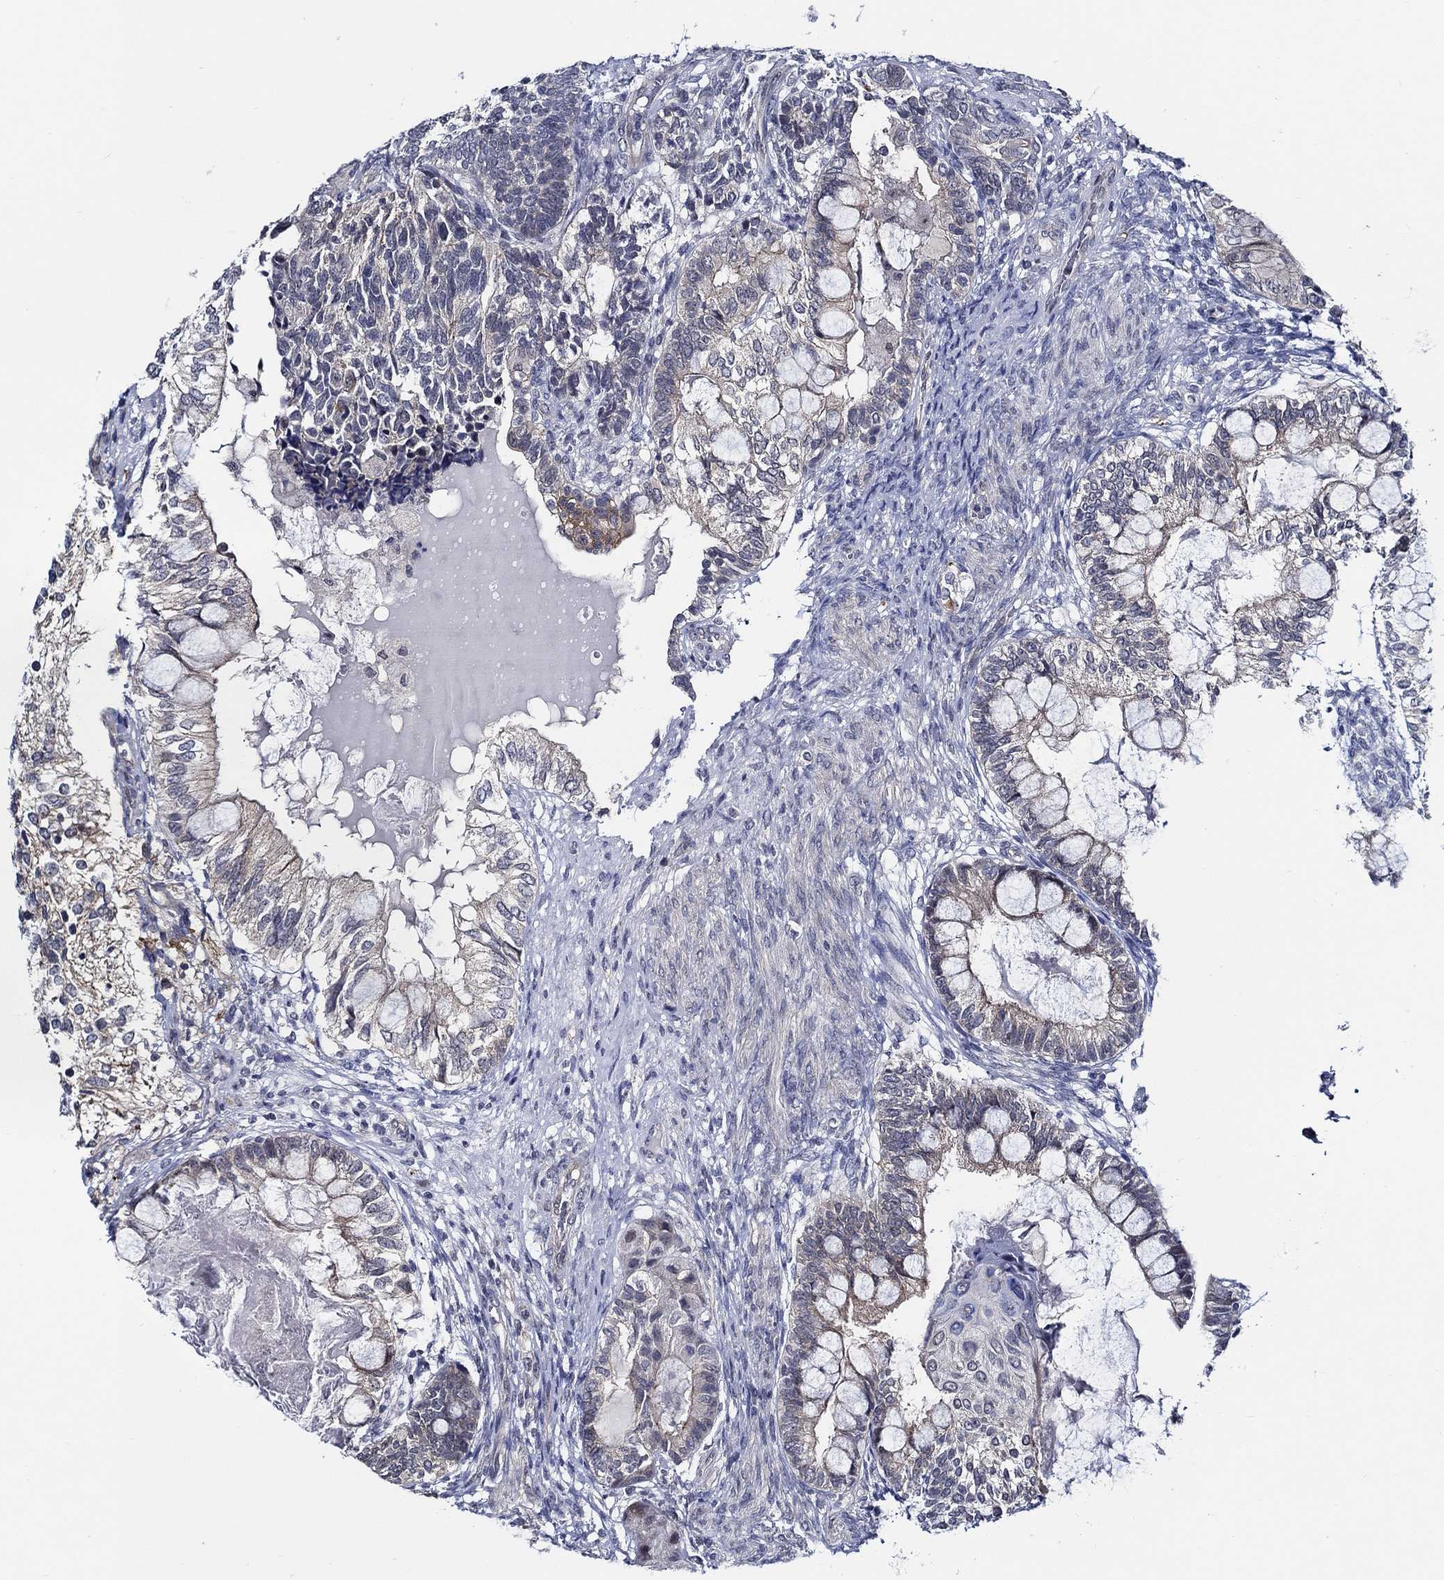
{"staining": {"intensity": "weak", "quantity": "<25%", "location": "cytoplasmic/membranous"}, "tissue": "testis cancer", "cell_type": "Tumor cells", "image_type": "cancer", "snomed": [{"axis": "morphology", "description": "Seminoma, NOS"}, {"axis": "morphology", "description": "Carcinoma, Embryonal, NOS"}, {"axis": "topography", "description": "Testis"}], "caption": "An immunohistochemistry photomicrograph of testis cancer (seminoma) is shown. There is no staining in tumor cells of testis cancer (seminoma).", "gene": "C8orf48", "patient": {"sex": "male", "age": 41}}